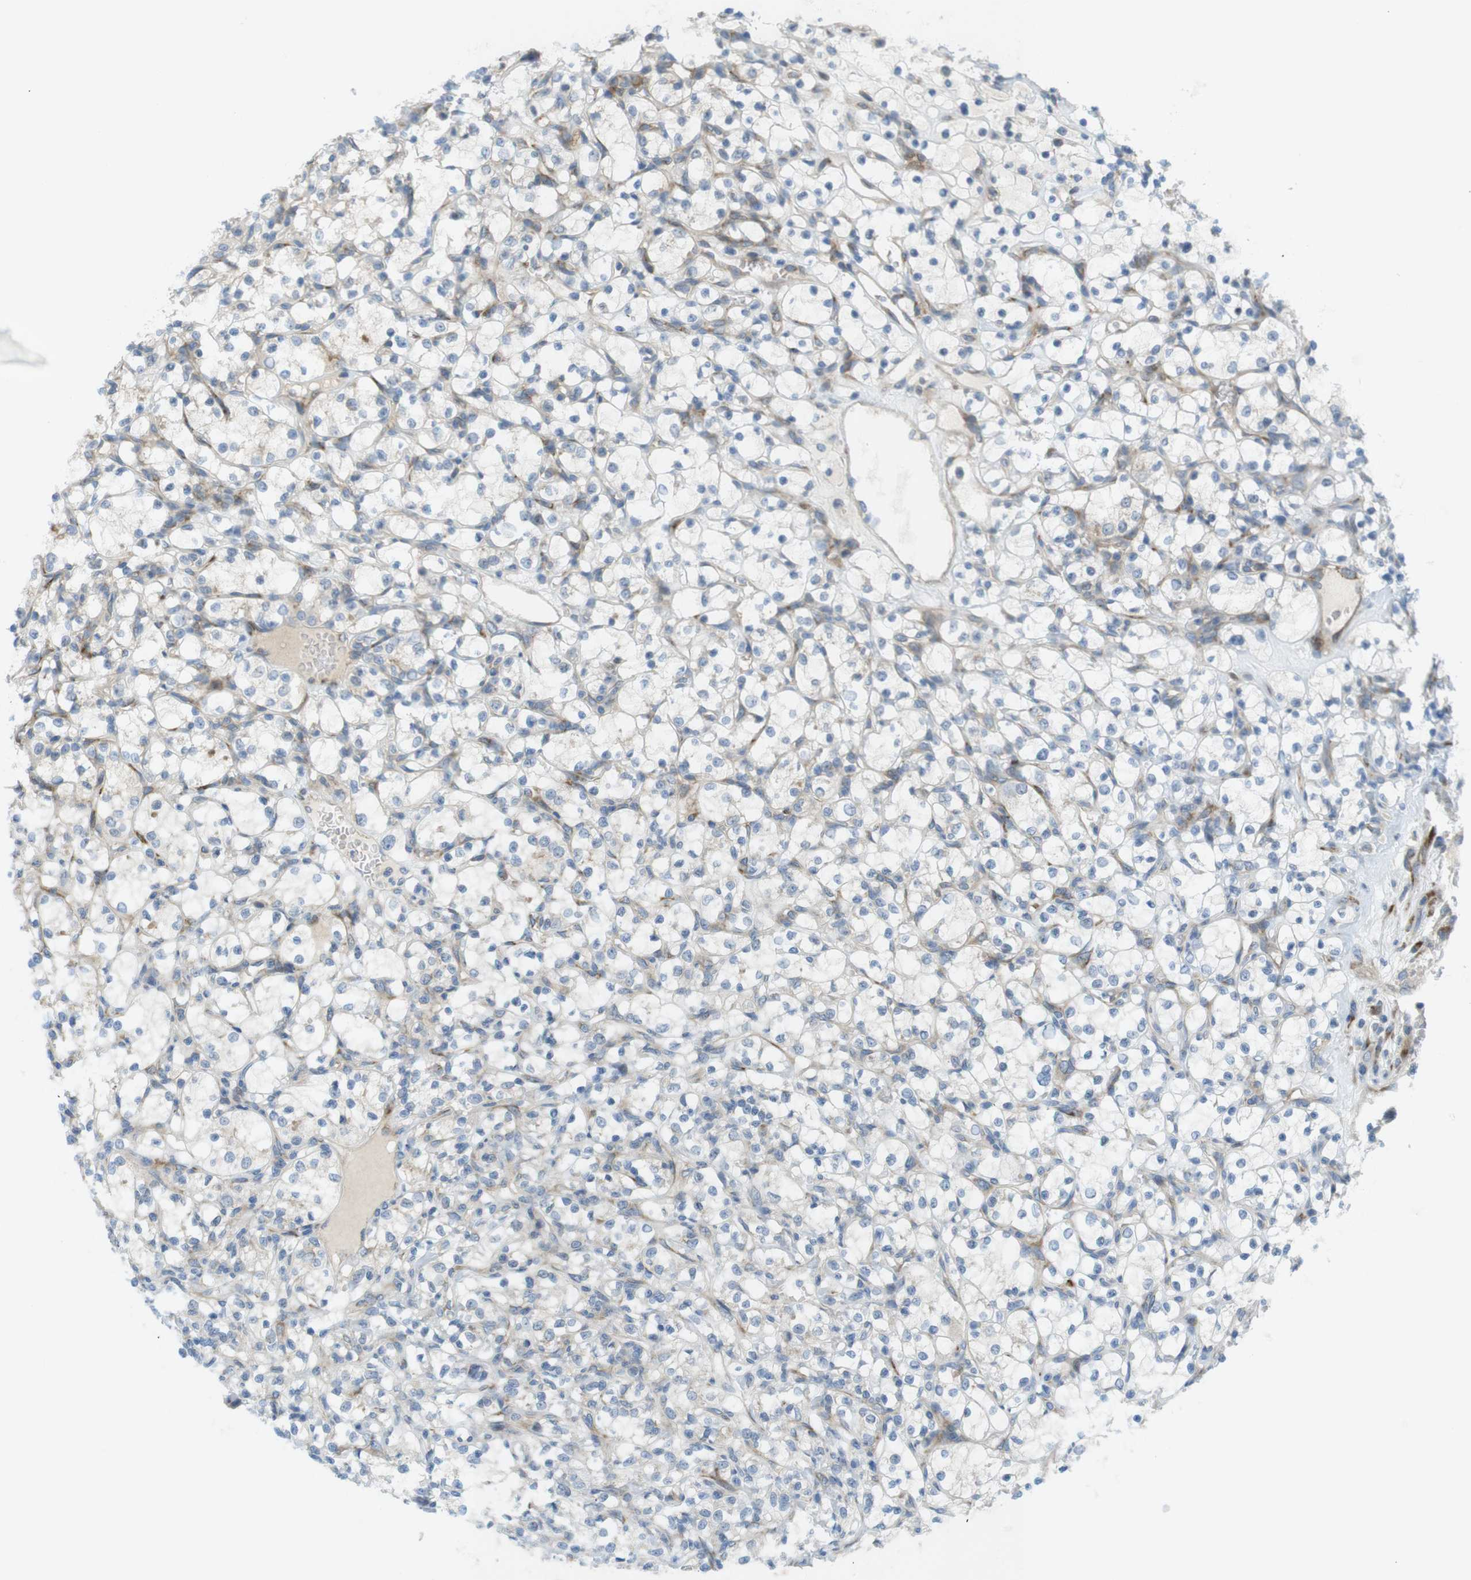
{"staining": {"intensity": "negative", "quantity": "none", "location": "none"}, "tissue": "renal cancer", "cell_type": "Tumor cells", "image_type": "cancer", "snomed": [{"axis": "morphology", "description": "Adenocarcinoma, NOS"}, {"axis": "topography", "description": "Kidney"}], "caption": "Immunohistochemistry of adenocarcinoma (renal) reveals no positivity in tumor cells. The staining is performed using DAB brown chromogen with nuclei counter-stained in using hematoxylin.", "gene": "GJC3", "patient": {"sex": "female", "age": 69}}